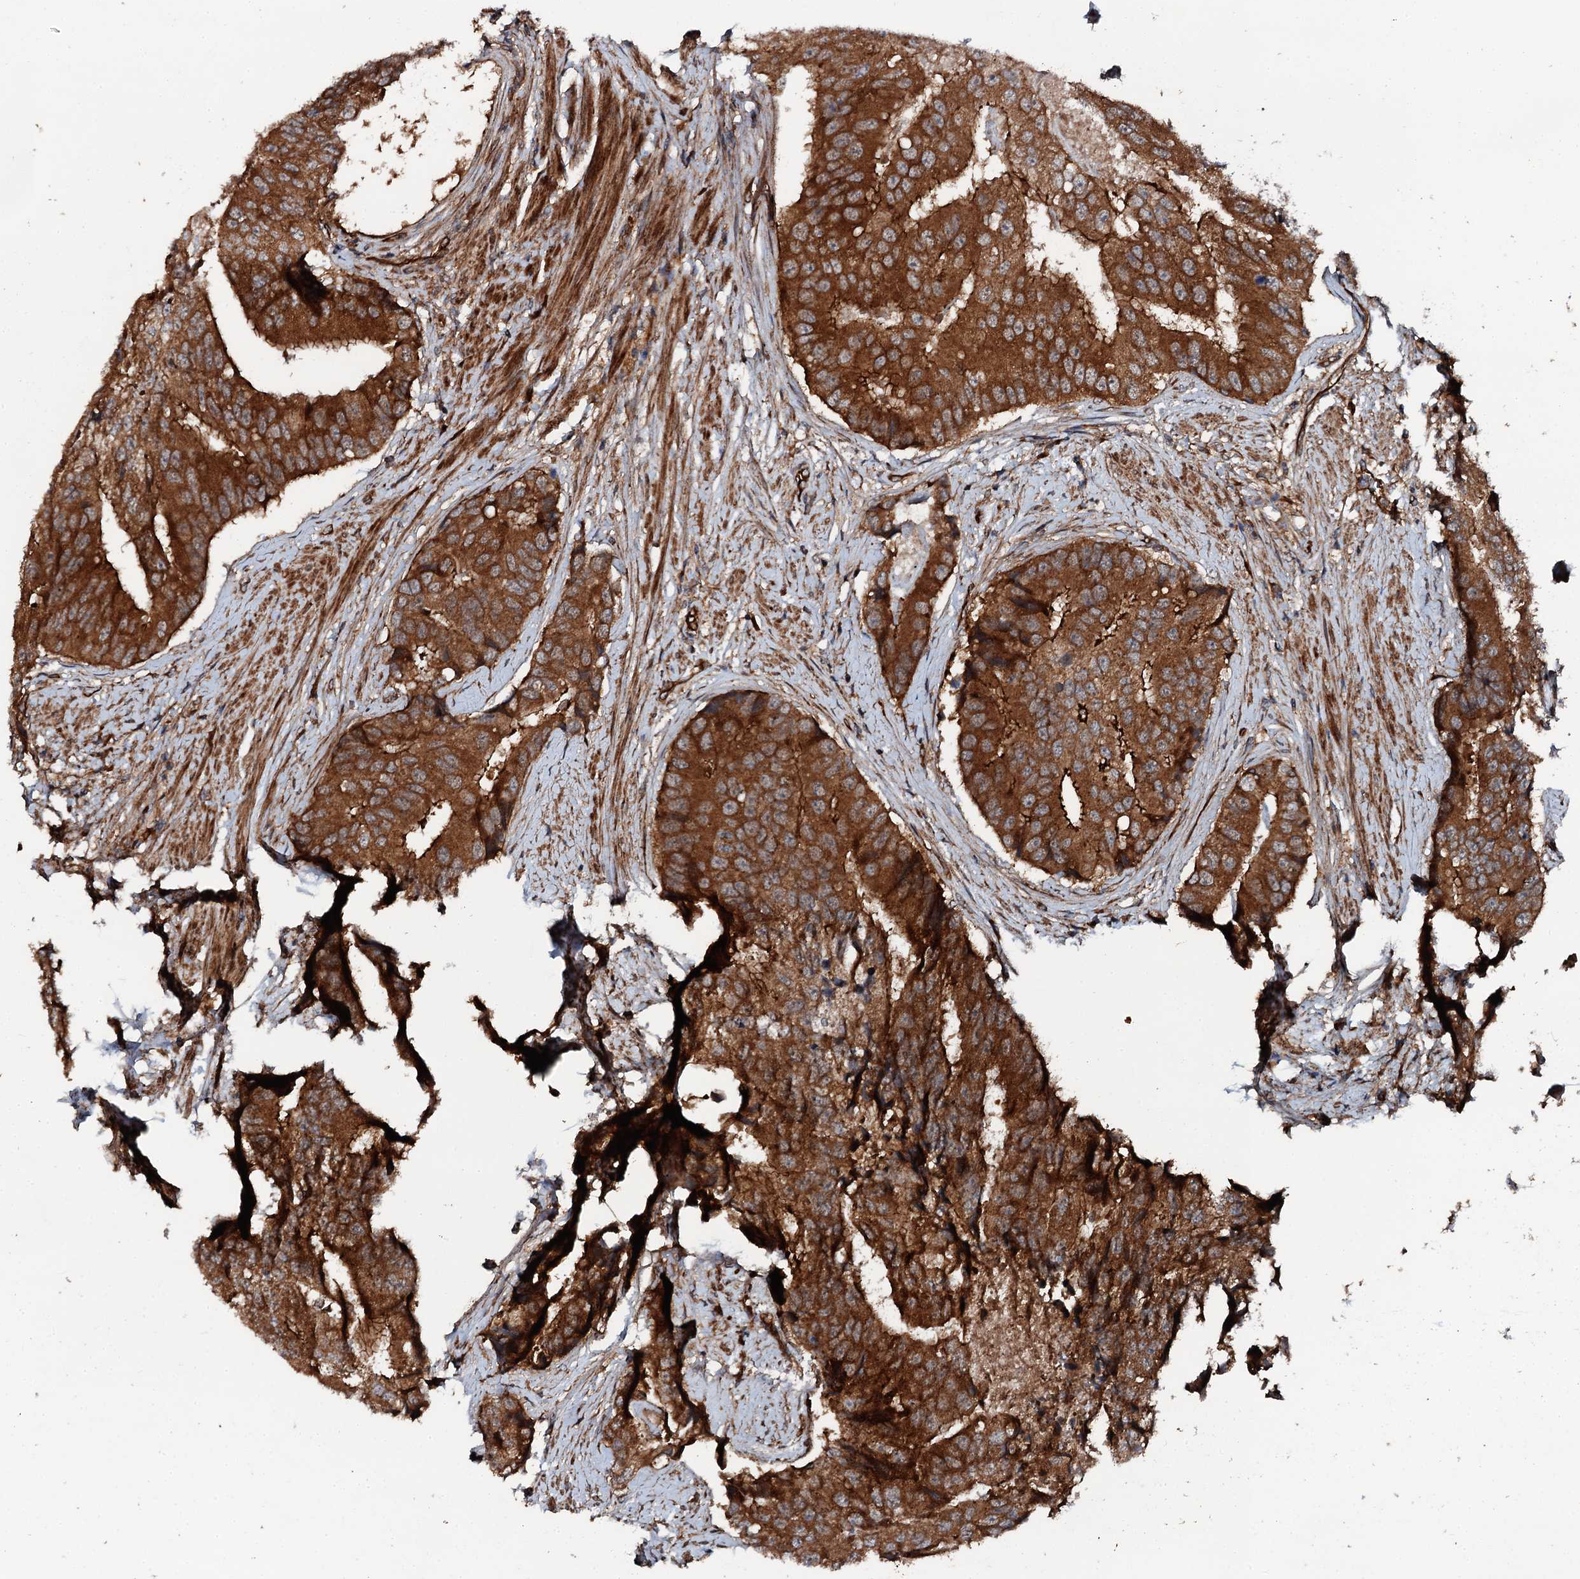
{"staining": {"intensity": "strong", "quantity": ">75%", "location": "cytoplasmic/membranous"}, "tissue": "prostate cancer", "cell_type": "Tumor cells", "image_type": "cancer", "snomed": [{"axis": "morphology", "description": "Adenocarcinoma, High grade"}, {"axis": "topography", "description": "Prostate"}], "caption": "Protein expression analysis of adenocarcinoma (high-grade) (prostate) displays strong cytoplasmic/membranous staining in approximately >75% of tumor cells. (Brightfield microscopy of DAB IHC at high magnification).", "gene": "FLYWCH1", "patient": {"sex": "male", "age": 70}}